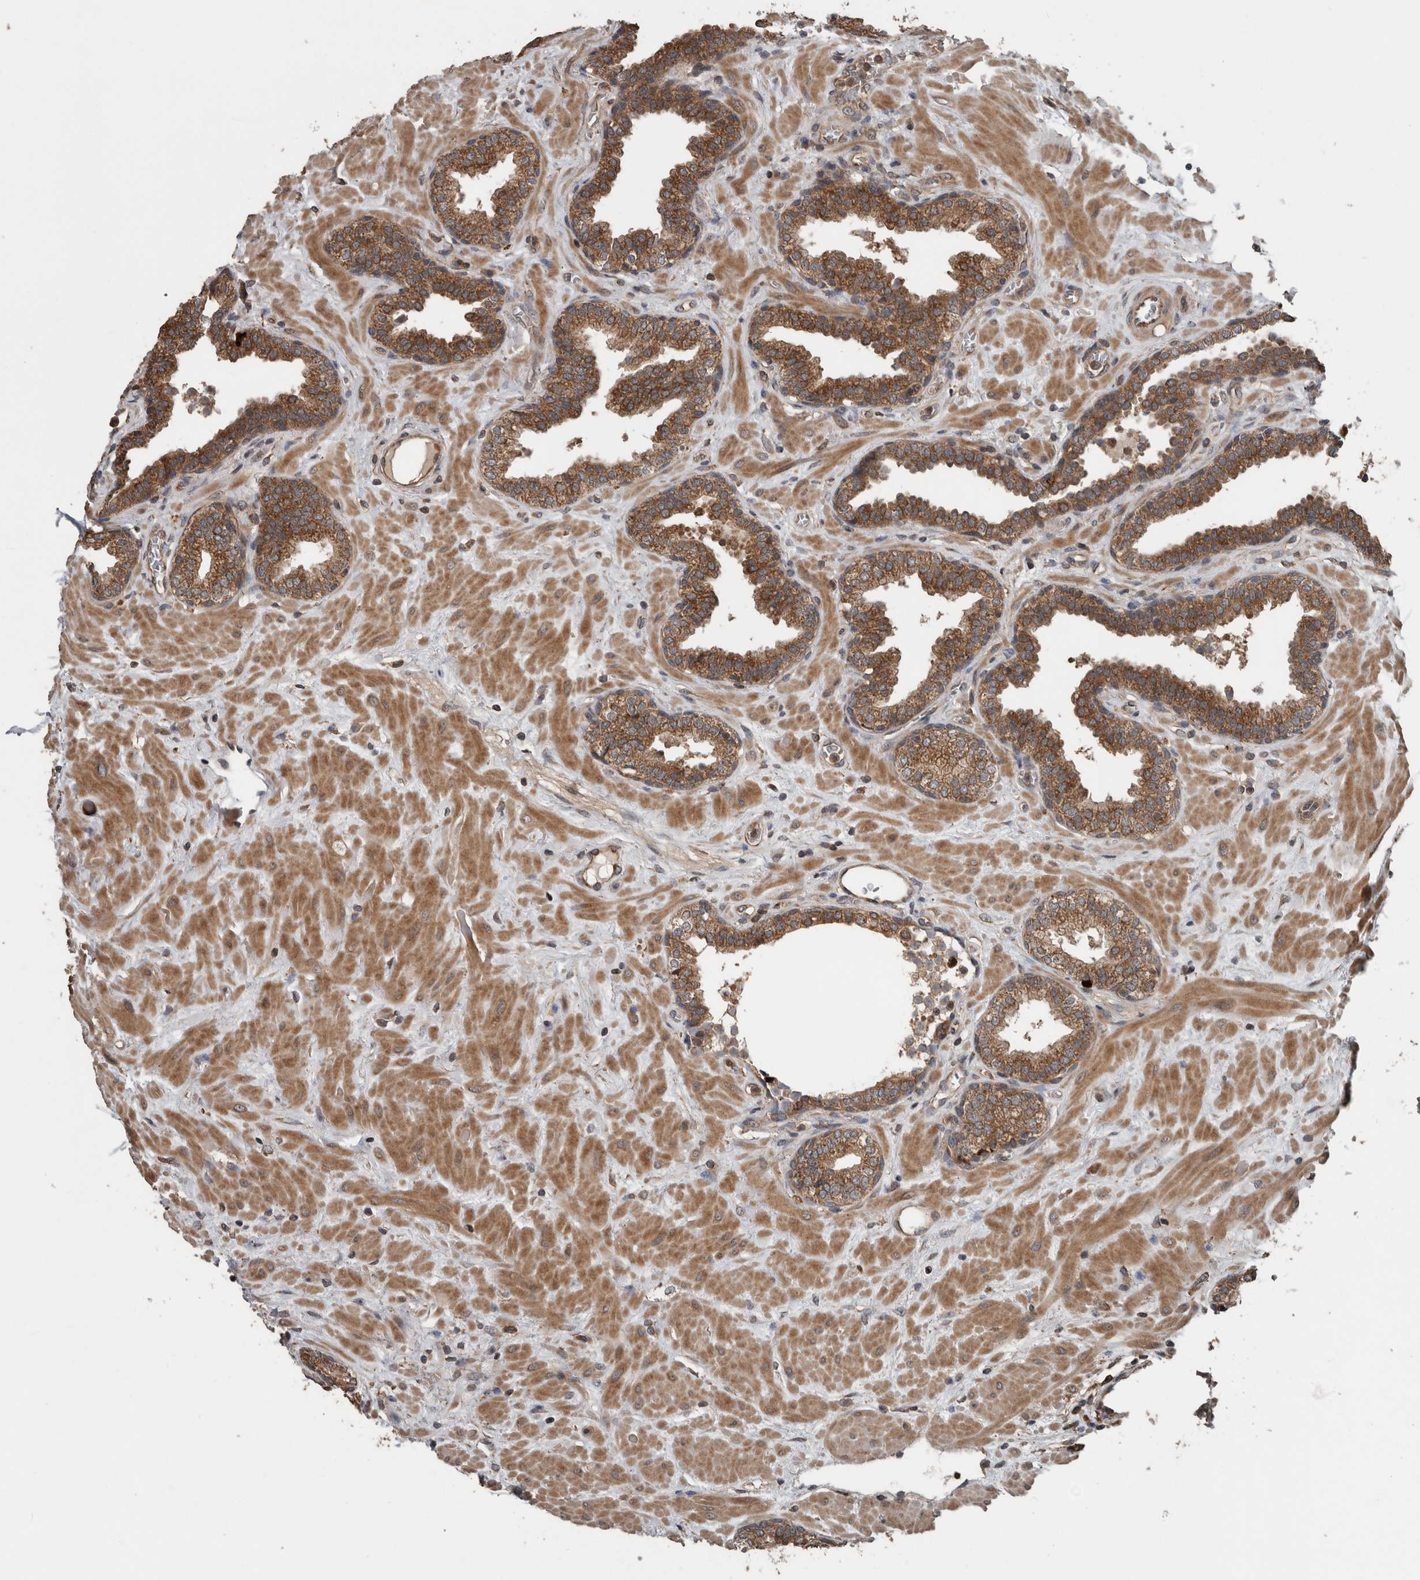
{"staining": {"intensity": "moderate", "quantity": ">75%", "location": "cytoplasmic/membranous"}, "tissue": "prostate", "cell_type": "Glandular cells", "image_type": "normal", "snomed": [{"axis": "morphology", "description": "Normal tissue, NOS"}, {"axis": "topography", "description": "Prostate"}], "caption": "This image displays immunohistochemistry (IHC) staining of unremarkable prostate, with medium moderate cytoplasmic/membranous staining in about >75% of glandular cells.", "gene": "RIOK3", "patient": {"sex": "male", "age": 51}}